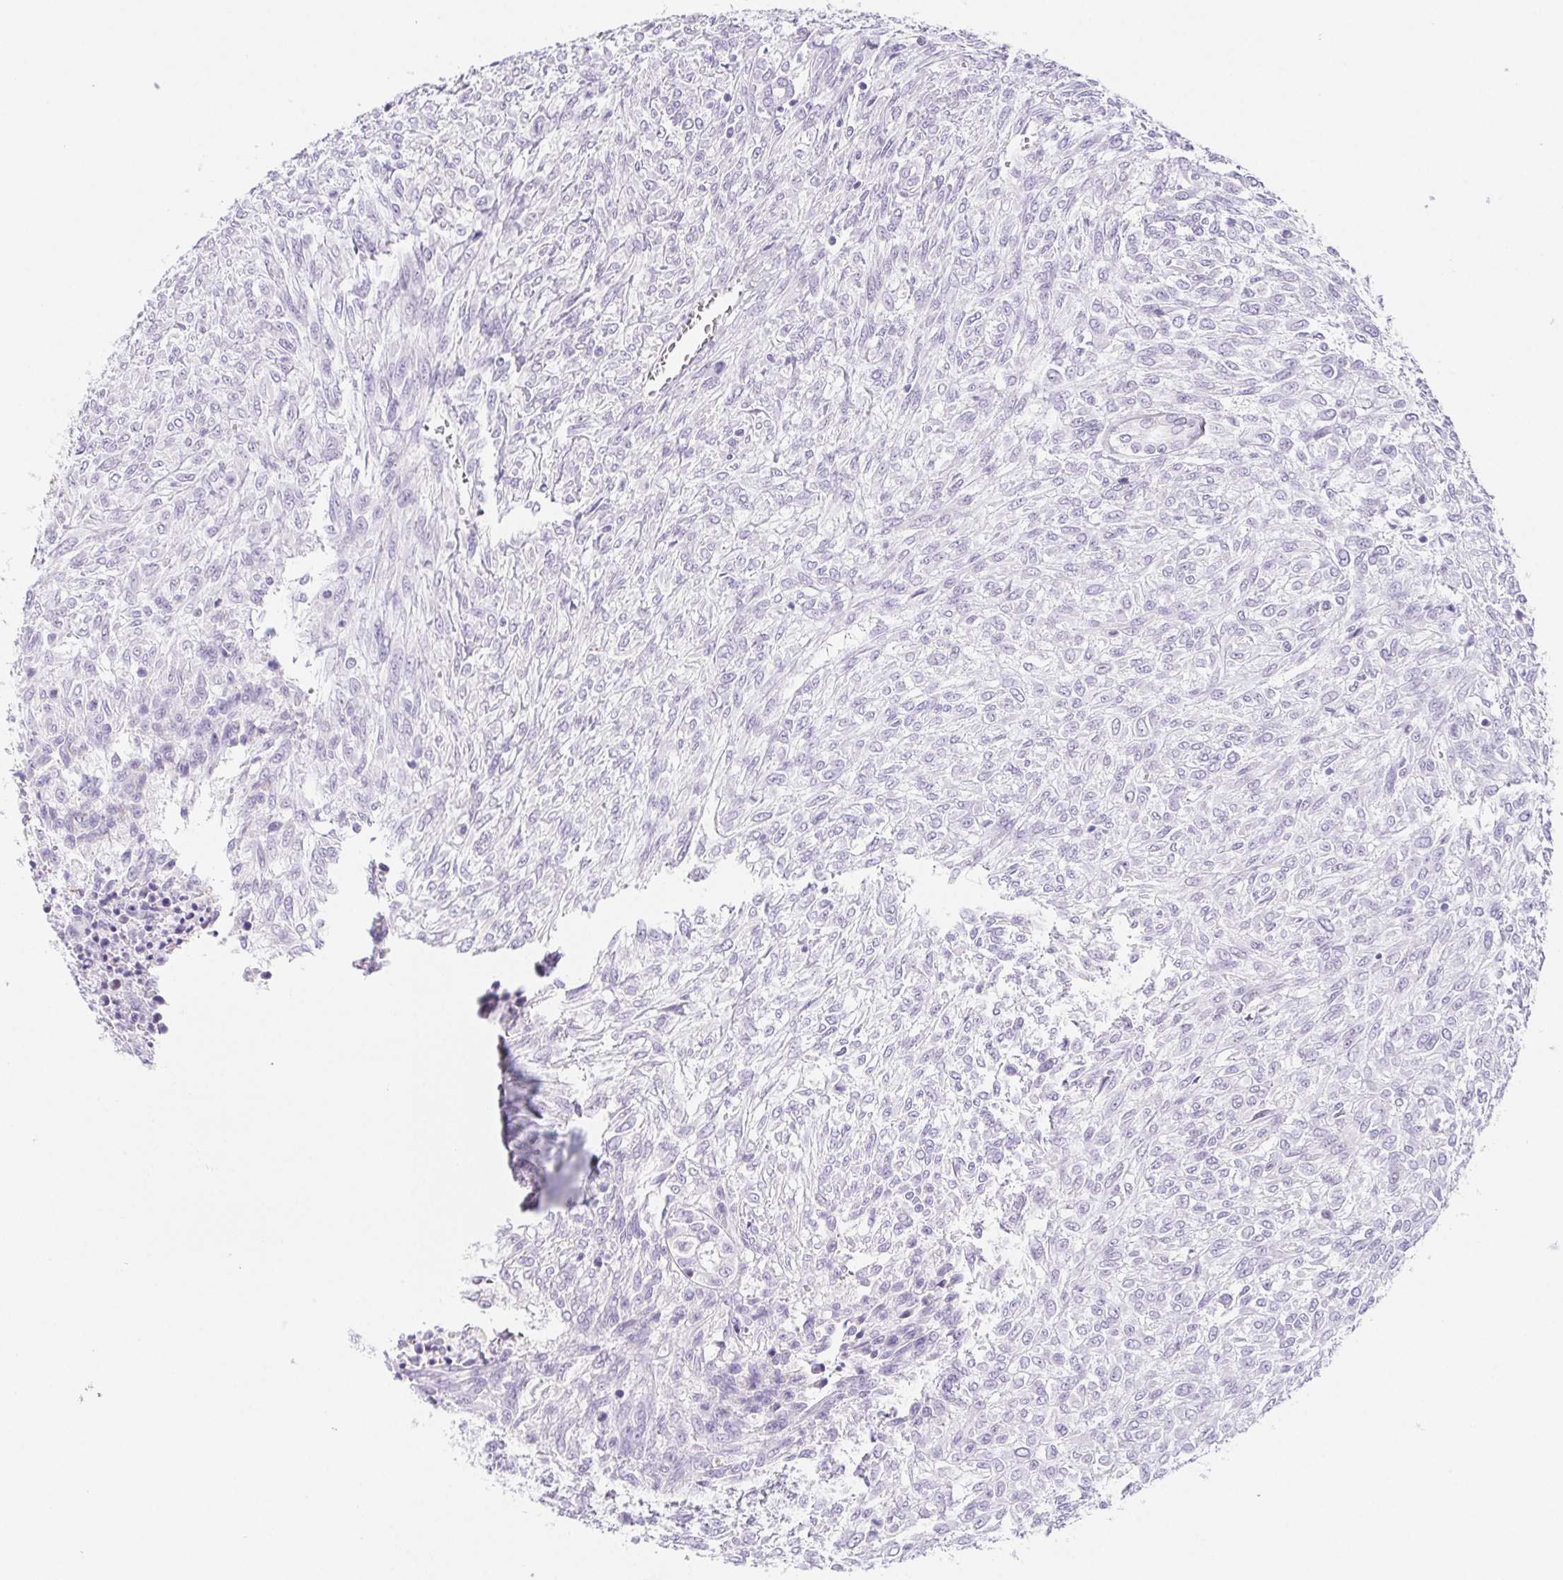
{"staining": {"intensity": "negative", "quantity": "none", "location": "none"}, "tissue": "renal cancer", "cell_type": "Tumor cells", "image_type": "cancer", "snomed": [{"axis": "morphology", "description": "Adenocarcinoma, NOS"}, {"axis": "topography", "description": "Kidney"}], "caption": "Adenocarcinoma (renal) stained for a protein using immunohistochemistry reveals no staining tumor cells.", "gene": "CYP21A2", "patient": {"sex": "male", "age": 58}}